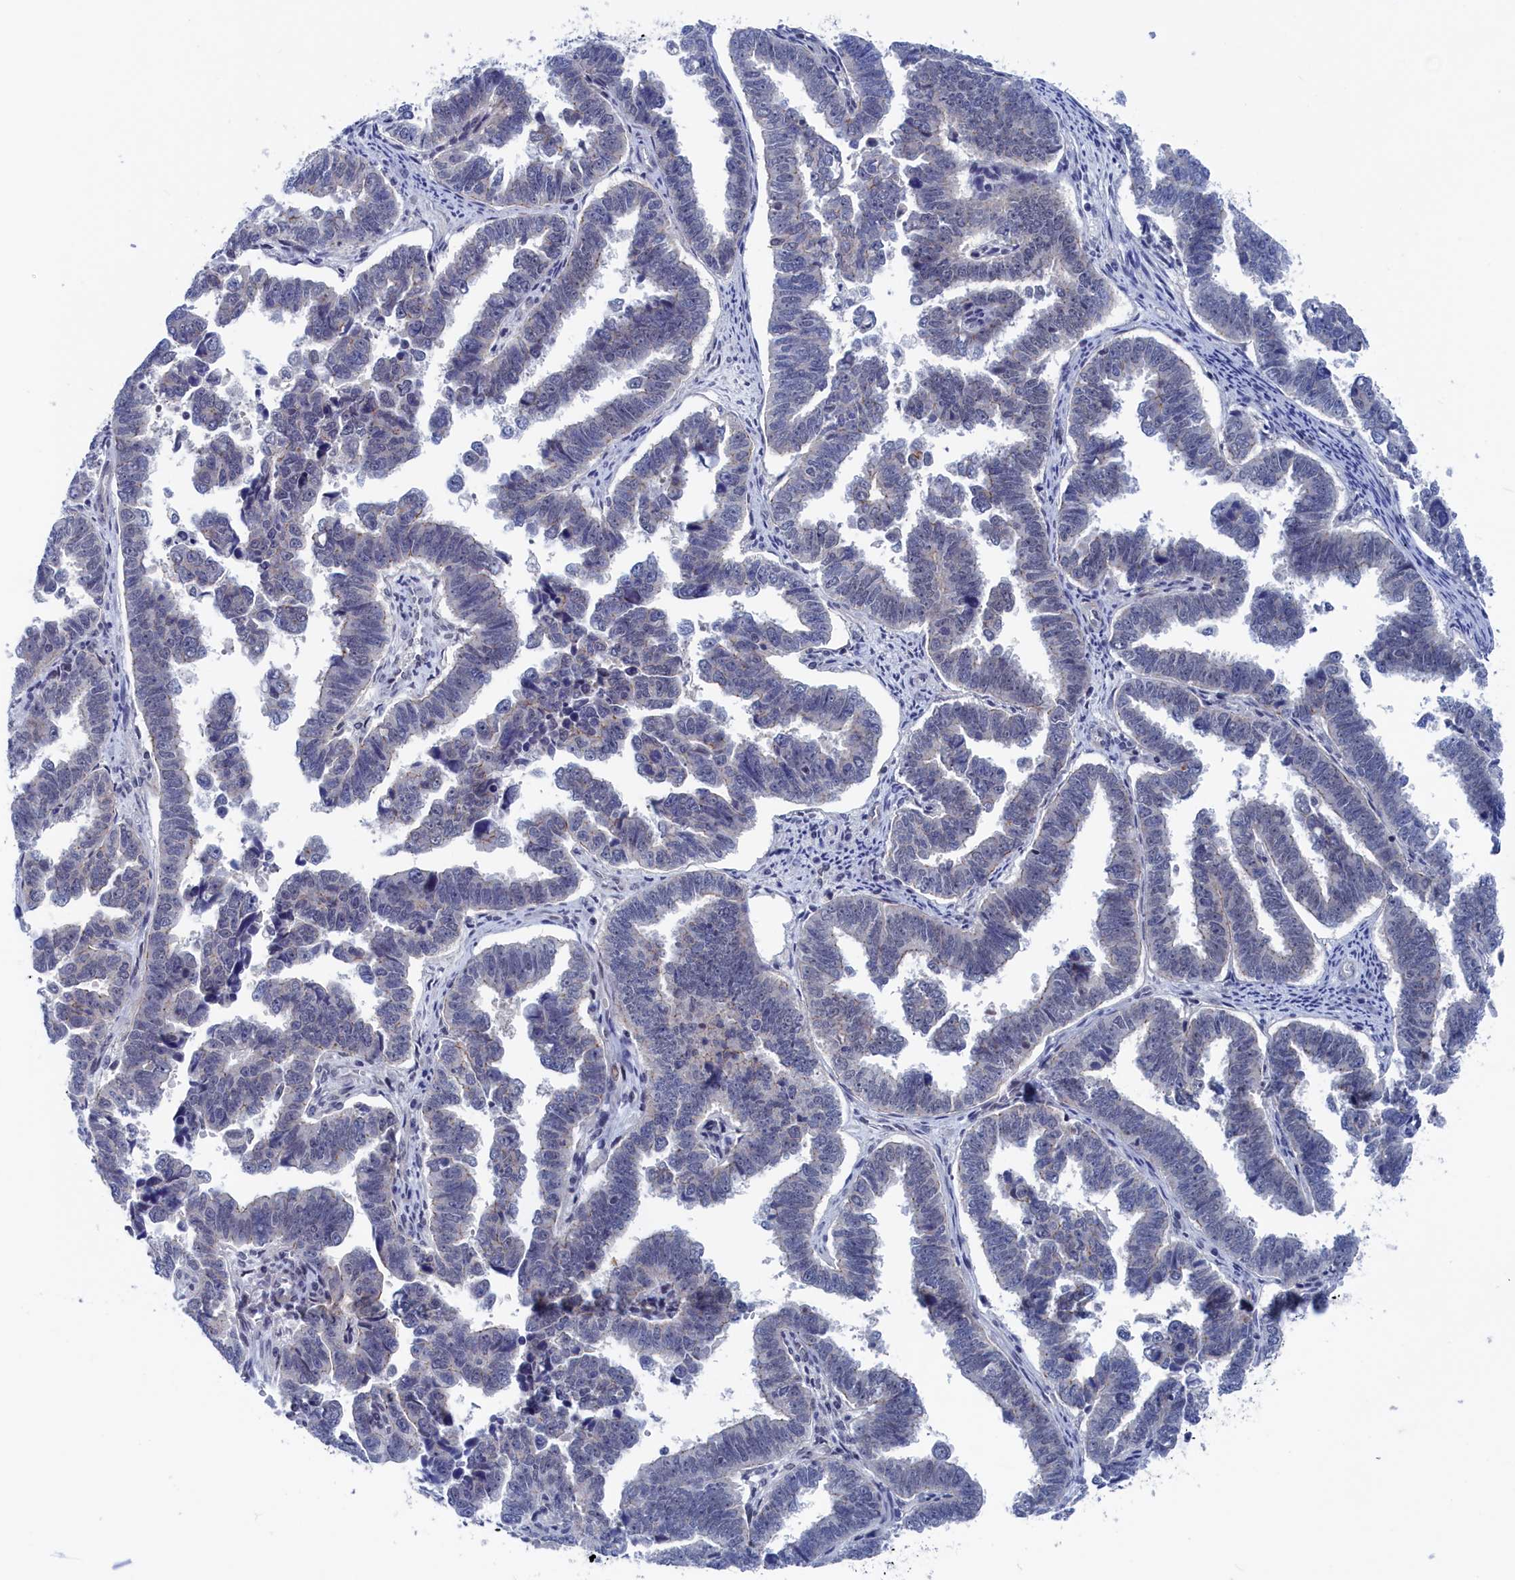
{"staining": {"intensity": "negative", "quantity": "none", "location": "none"}, "tissue": "endometrial cancer", "cell_type": "Tumor cells", "image_type": "cancer", "snomed": [{"axis": "morphology", "description": "Adenocarcinoma, NOS"}, {"axis": "topography", "description": "Endometrium"}], "caption": "Endometrial cancer (adenocarcinoma) was stained to show a protein in brown. There is no significant positivity in tumor cells. (Stains: DAB (3,3'-diaminobenzidine) immunohistochemistry with hematoxylin counter stain, Microscopy: brightfield microscopy at high magnification).", "gene": "MARCHF3", "patient": {"sex": "female", "age": 75}}